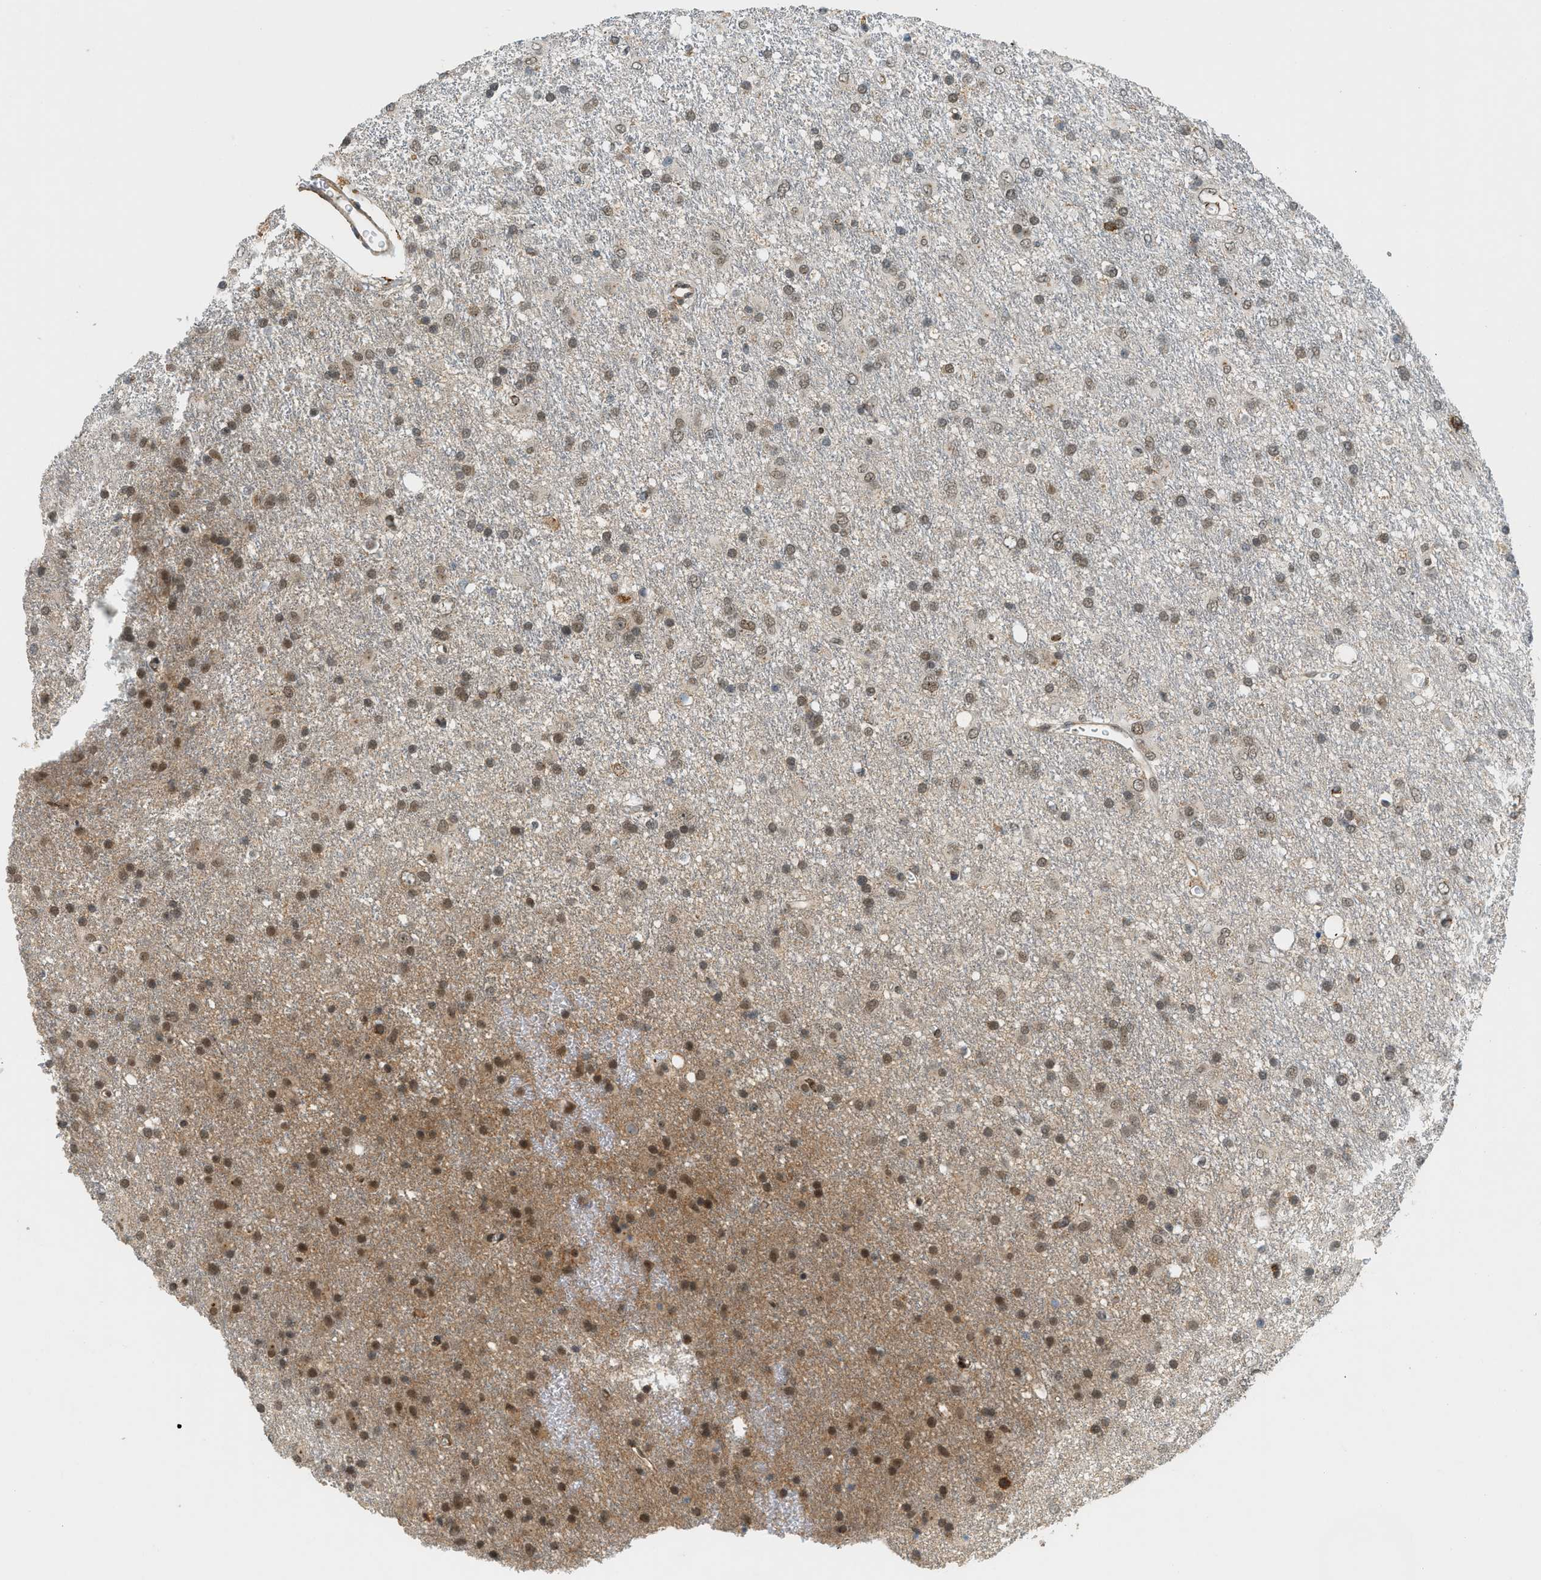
{"staining": {"intensity": "moderate", "quantity": ">75%", "location": "nuclear"}, "tissue": "glioma", "cell_type": "Tumor cells", "image_type": "cancer", "snomed": [{"axis": "morphology", "description": "Glioma, malignant, Low grade"}, {"axis": "topography", "description": "Brain"}], "caption": "About >75% of tumor cells in malignant glioma (low-grade) reveal moderate nuclear protein positivity as visualized by brown immunohistochemical staining.", "gene": "SEMA4D", "patient": {"sex": "male", "age": 77}}